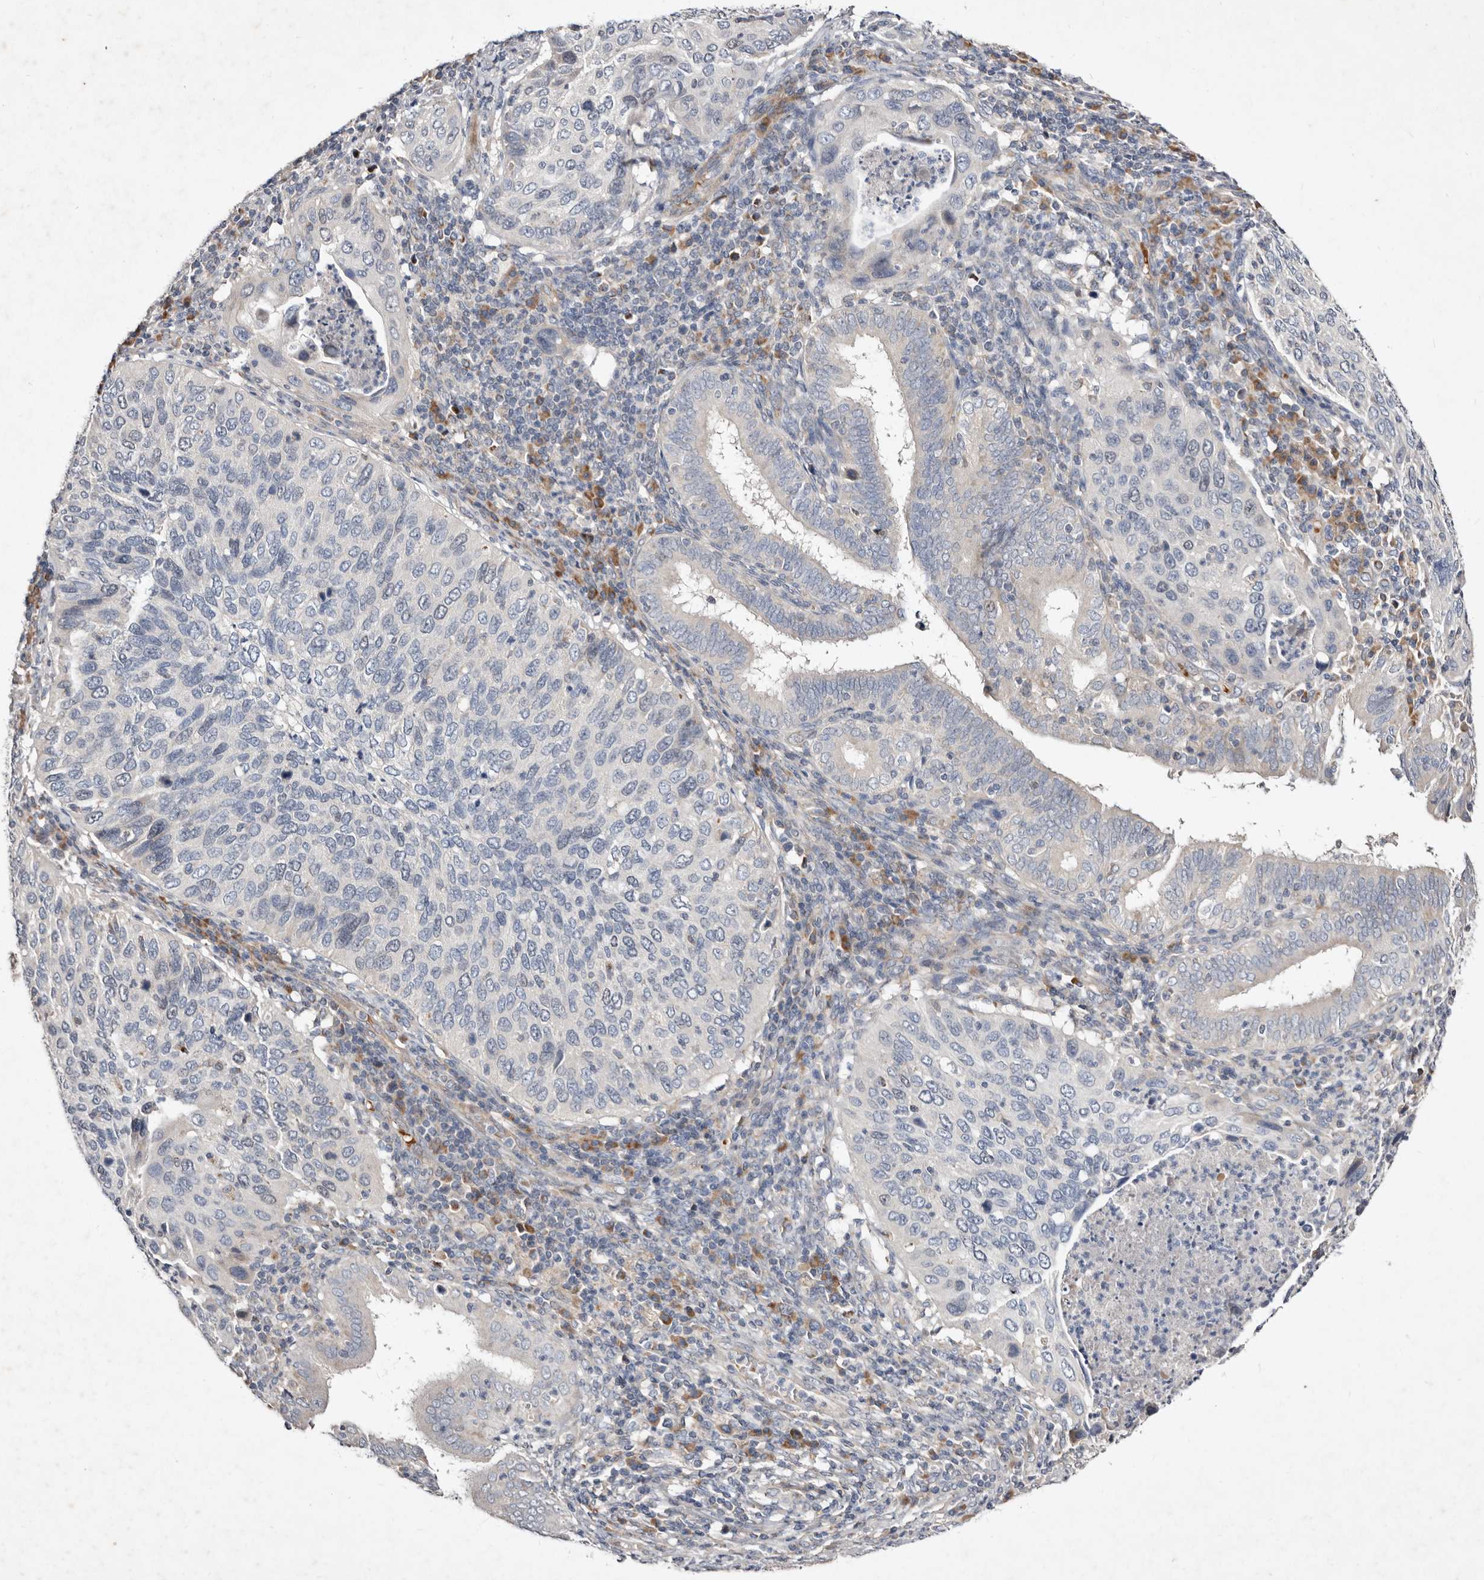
{"staining": {"intensity": "negative", "quantity": "none", "location": "none"}, "tissue": "cervical cancer", "cell_type": "Tumor cells", "image_type": "cancer", "snomed": [{"axis": "morphology", "description": "Squamous cell carcinoma, NOS"}, {"axis": "topography", "description": "Cervix"}], "caption": "Cervical squamous cell carcinoma was stained to show a protein in brown. There is no significant positivity in tumor cells.", "gene": "SLC25A20", "patient": {"sex": "female", "age": 38}}